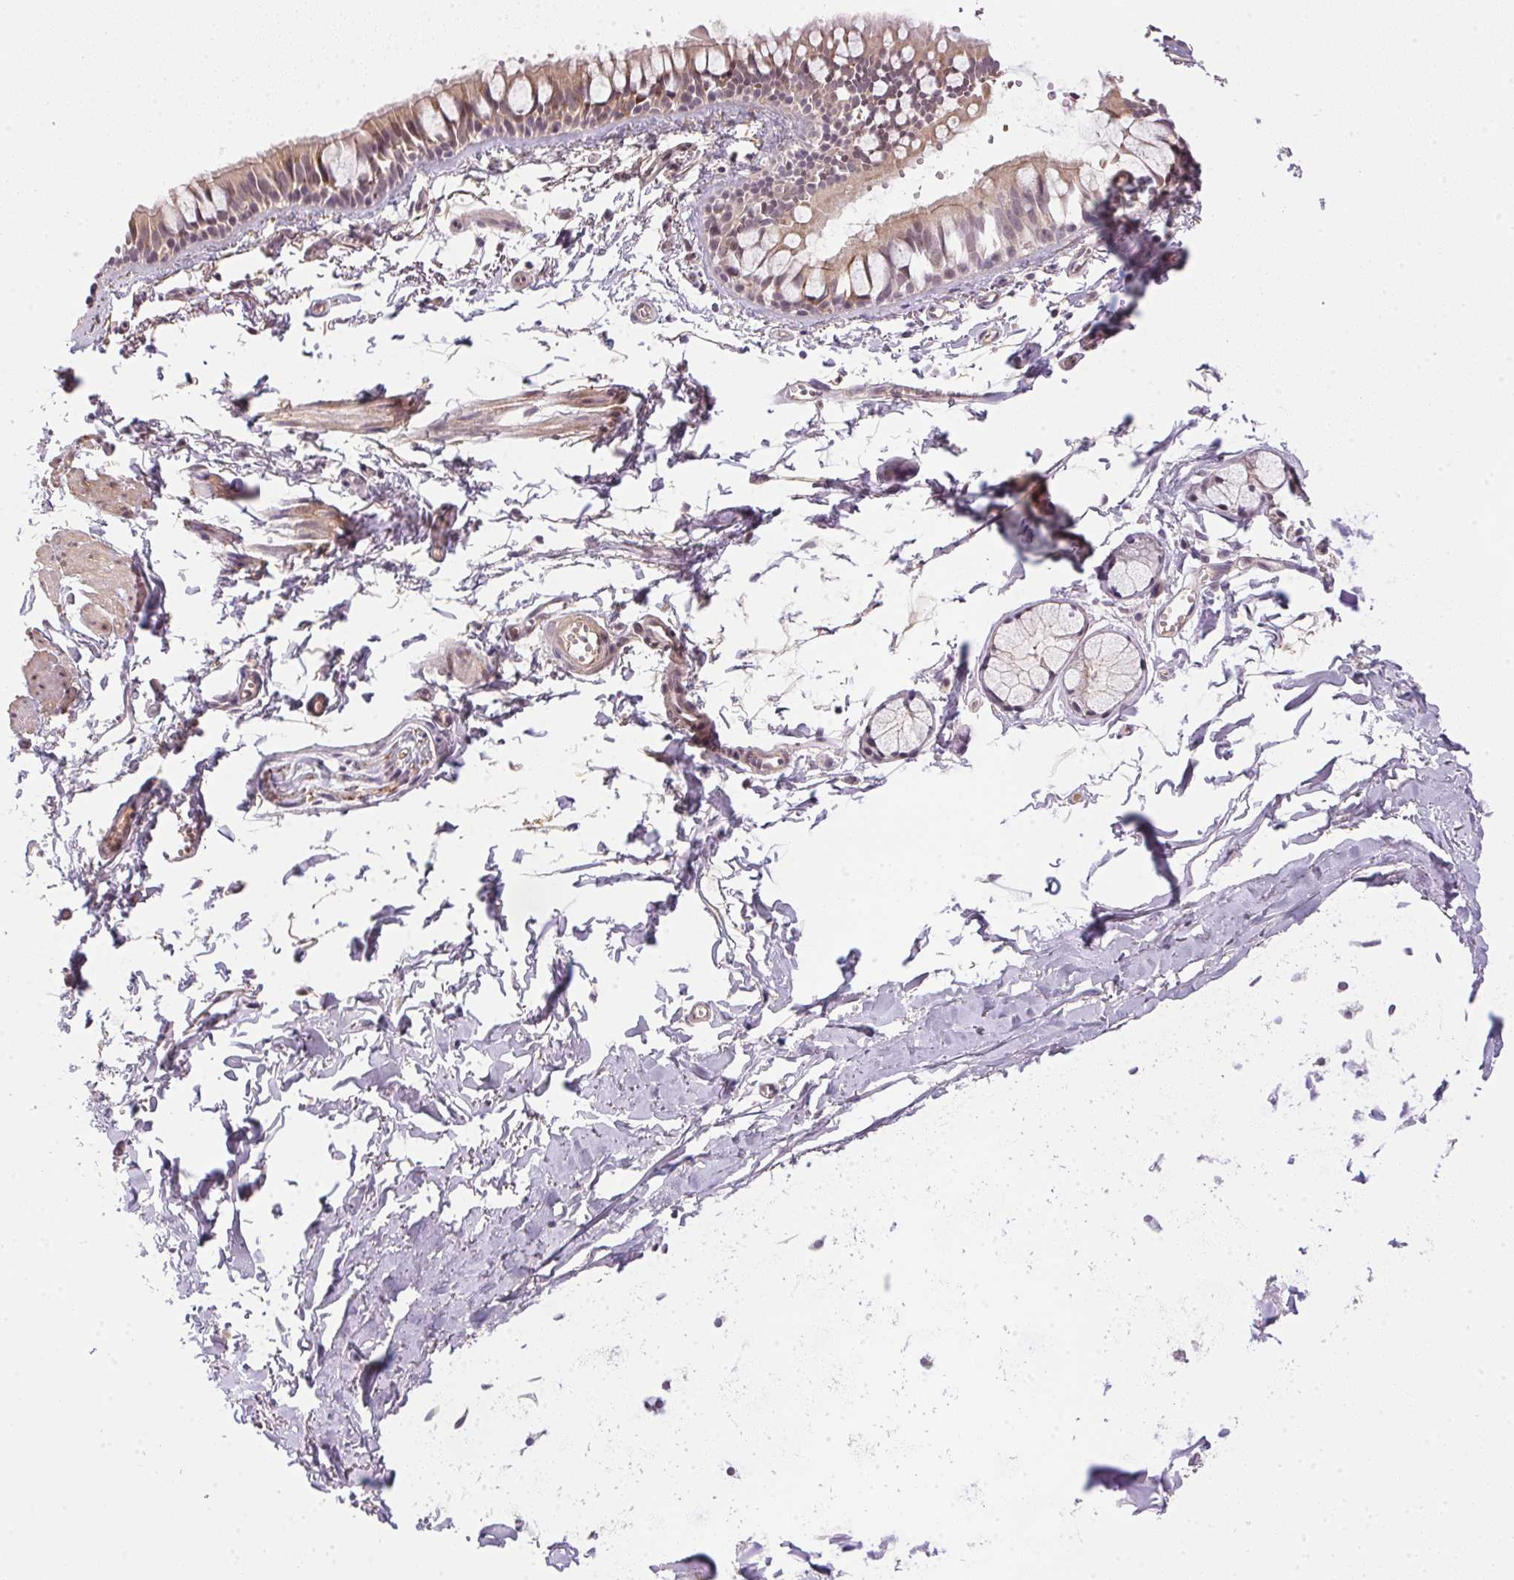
{"staining": {"intensity": "weak", "quantity": ">75%", "location": "cytoplasmic/membranous,nuclear"}, "tissue": "bronchus", "cell_type": "Respiratory epithelial cells", "image_type": "normal", "snomed": [{"axis": "morphology", "description": "Normal tissue, NOS"}, {"axis": "topography", "description": "Bronchus"}], "caption": "This is a micrograph of immunohistochemistry staining of normal bronchus, which shows weak expression in the cytoplasmic/membranous,nuclear of respiratory epithelial cells.", "gene": "CFAP92", "patient": {"sex": "female", "age": 59}}